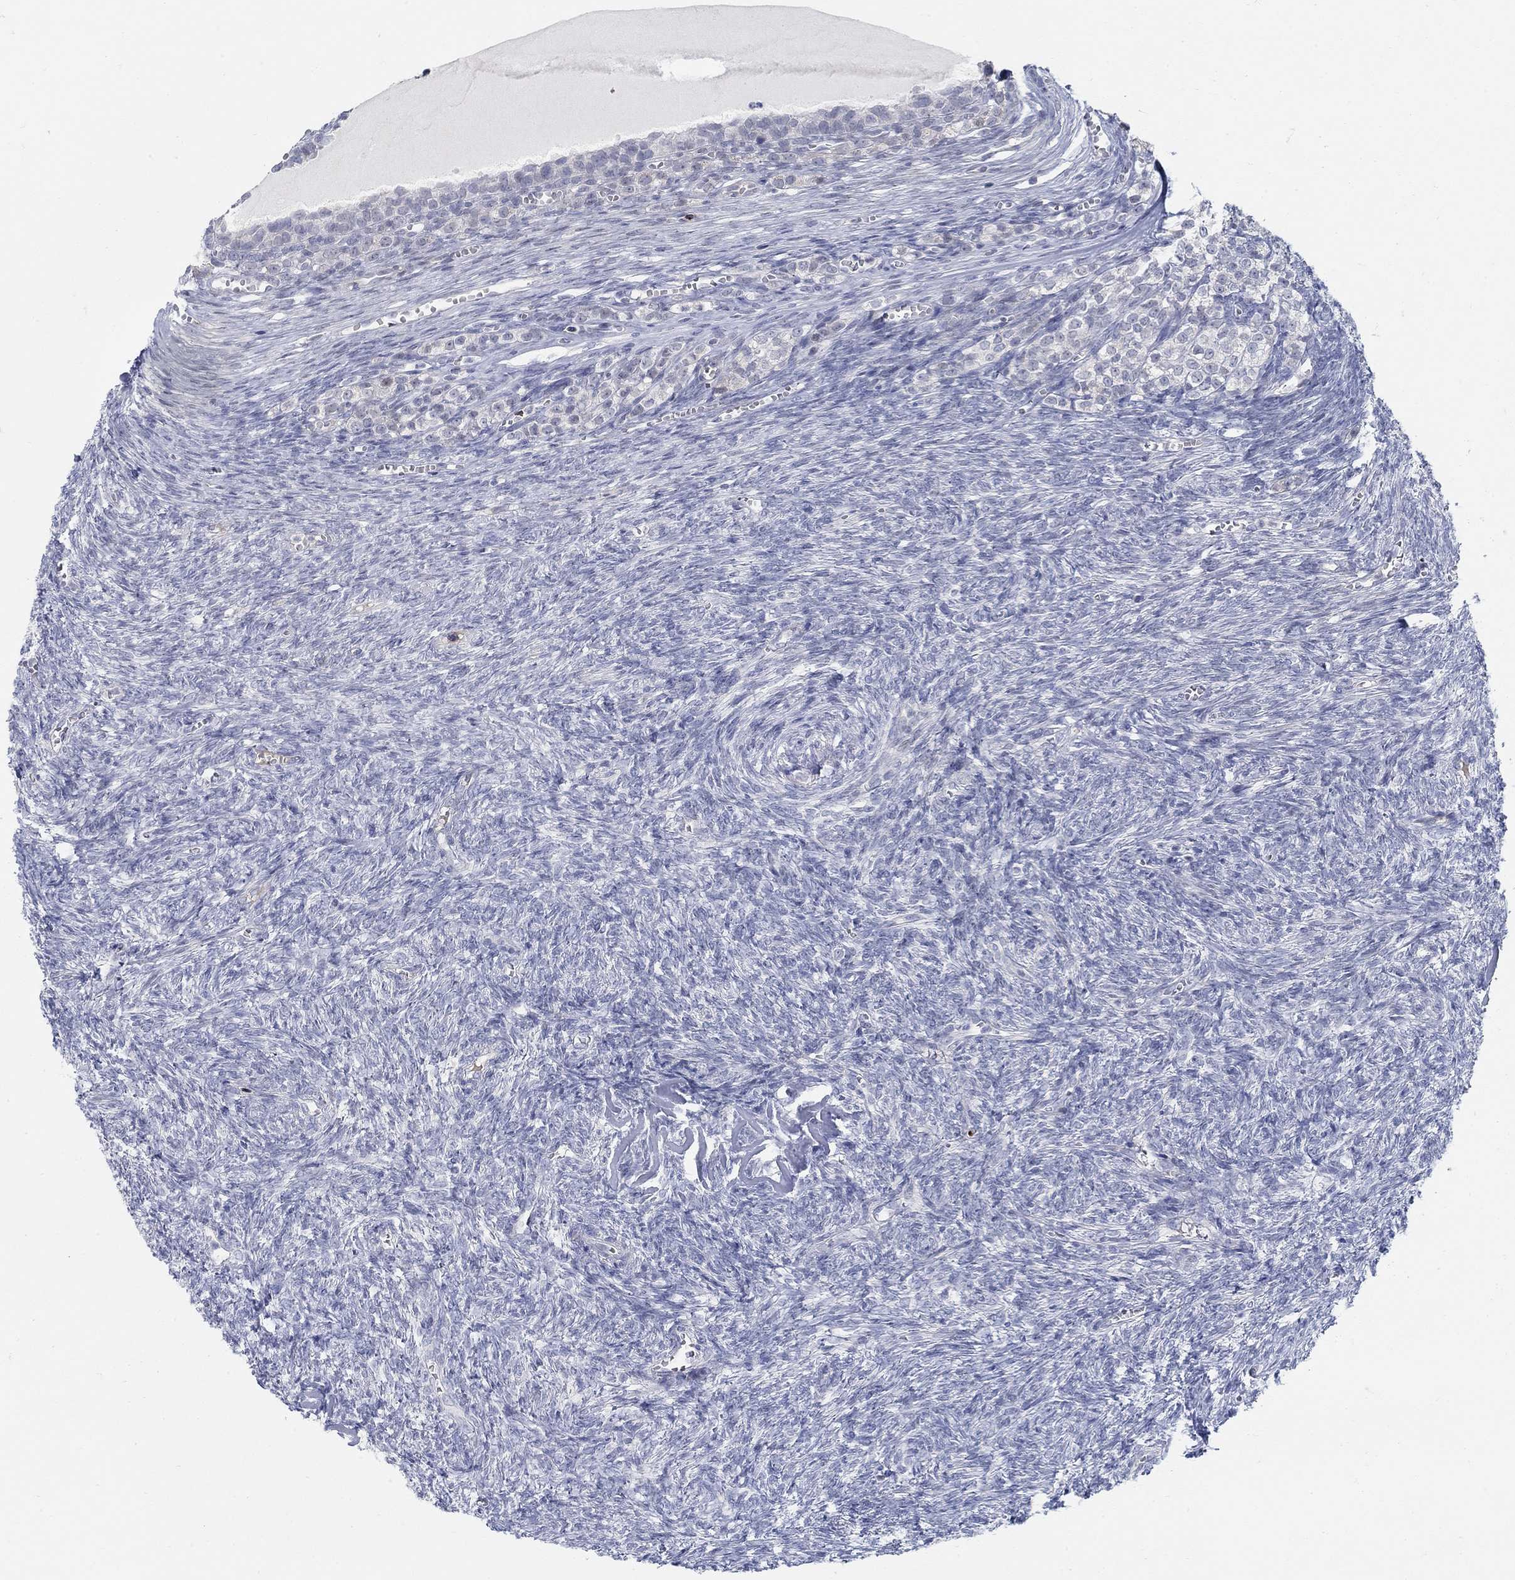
{"staining": {"intensity": "negative", "quantity": "none", "location": "none"}, "tissue": "ovary", "cell_type": "Follicle cells", "image_type": "normal", "snomed": [{"axis": "morphology", "description": "Normal tissue, NOS"}, {"axis": "topography", "description": "Ovary"}], "caption": "This is an IHC micrograph of normal ovary. There is no positivity in follicle cells.", "gene": "ANO7", "patient": {"sex": "female", "age": 43}}